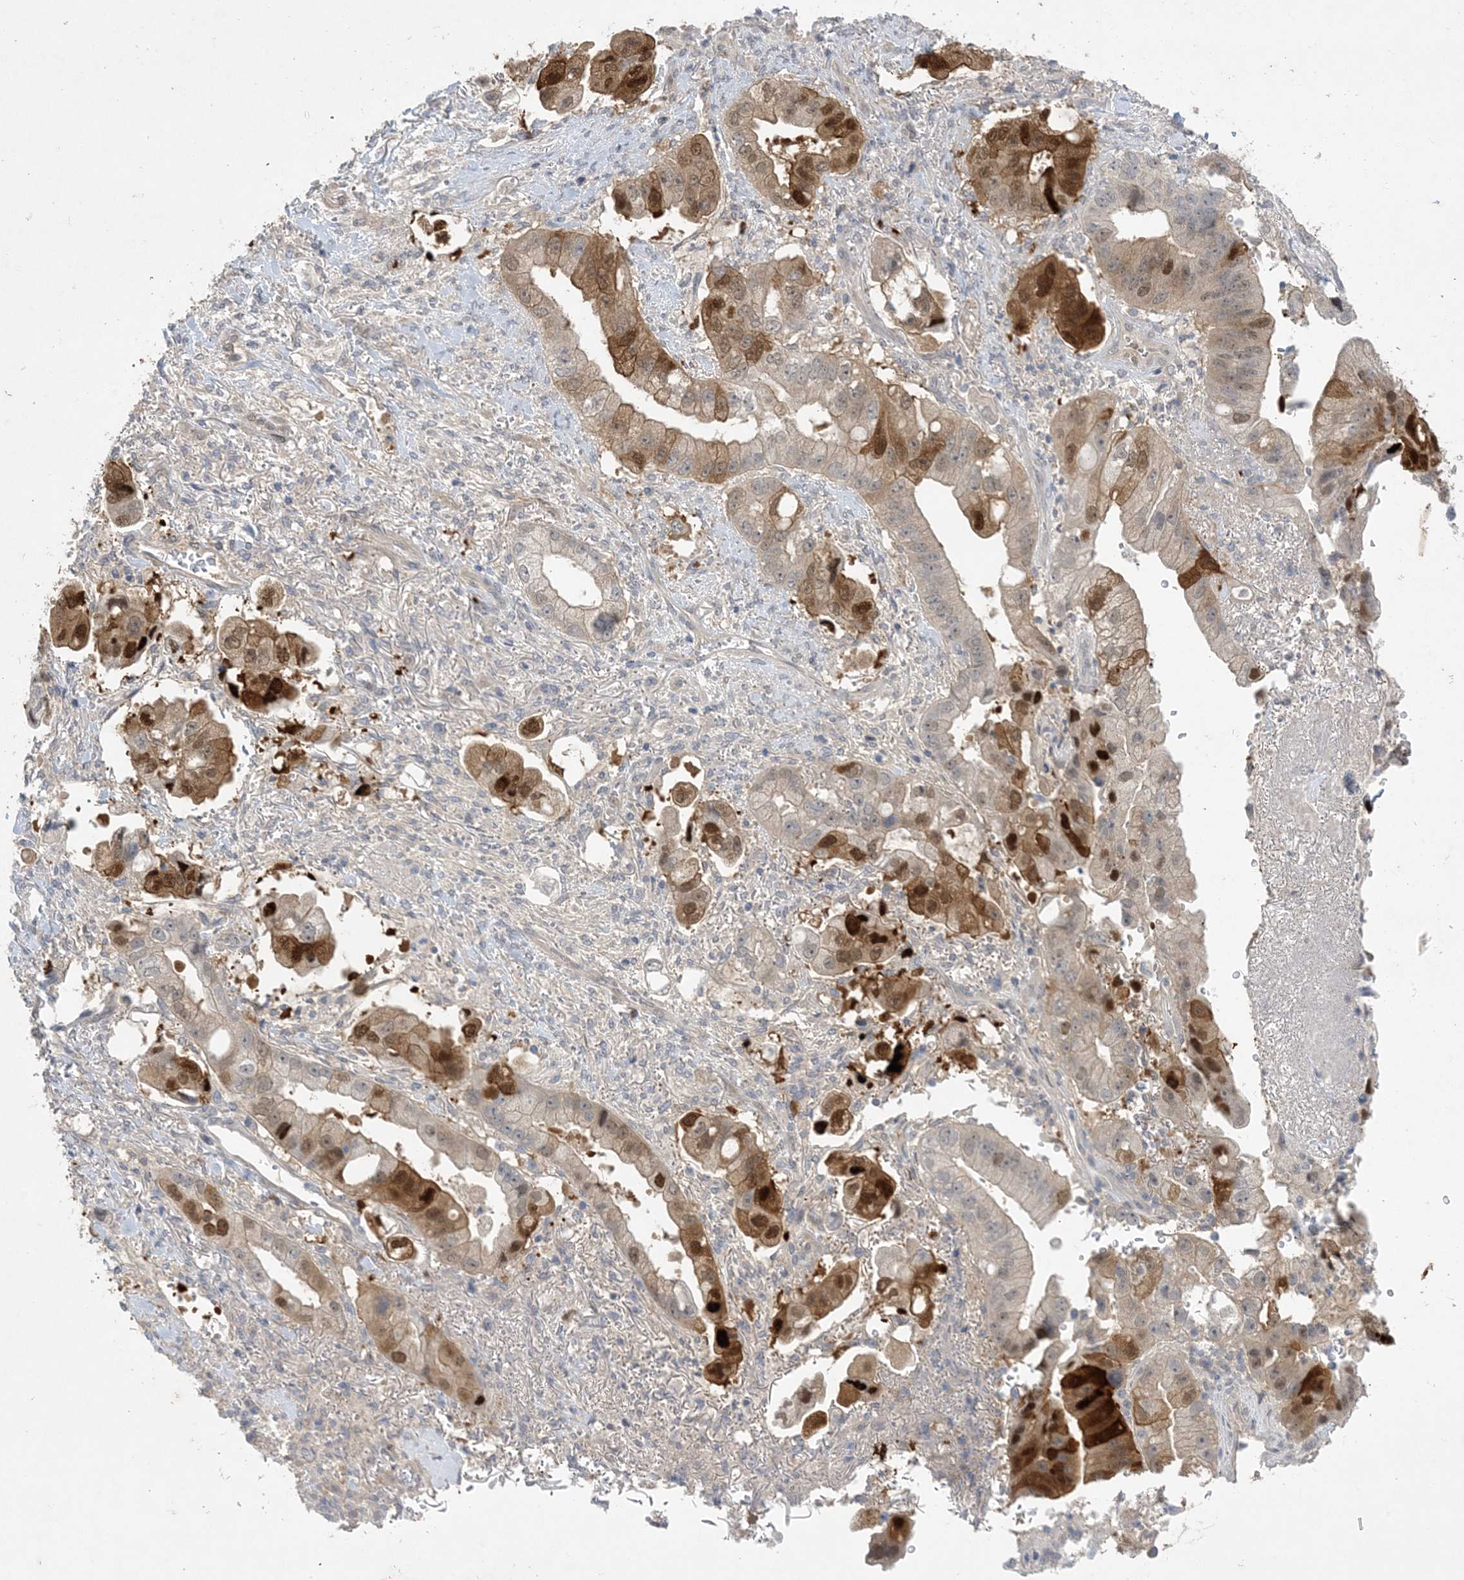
{"staining": {"intensity": "moderate", "quantity": ">75%", "location": "cytoplasmic/membranous,nuclear"}, "tissue": "stomach cancer", "cell_type": "Tumor cells", "image_type": "cancer", "snomed": [{"axis": "morphology", "description": "Adenocarcinoma, NOS"}, {"axis": "topography", "description": "Stomach"}], "caption": "Human adenocarcinoma (stomach) stained for a protein (brown) exhibits moderate cytoplasmic/membranous and nuclear positive positivity in approximately >75% of tumor cells.", "gene": "HMGCS1", "patient": {"sex": "male", "age": 62}}